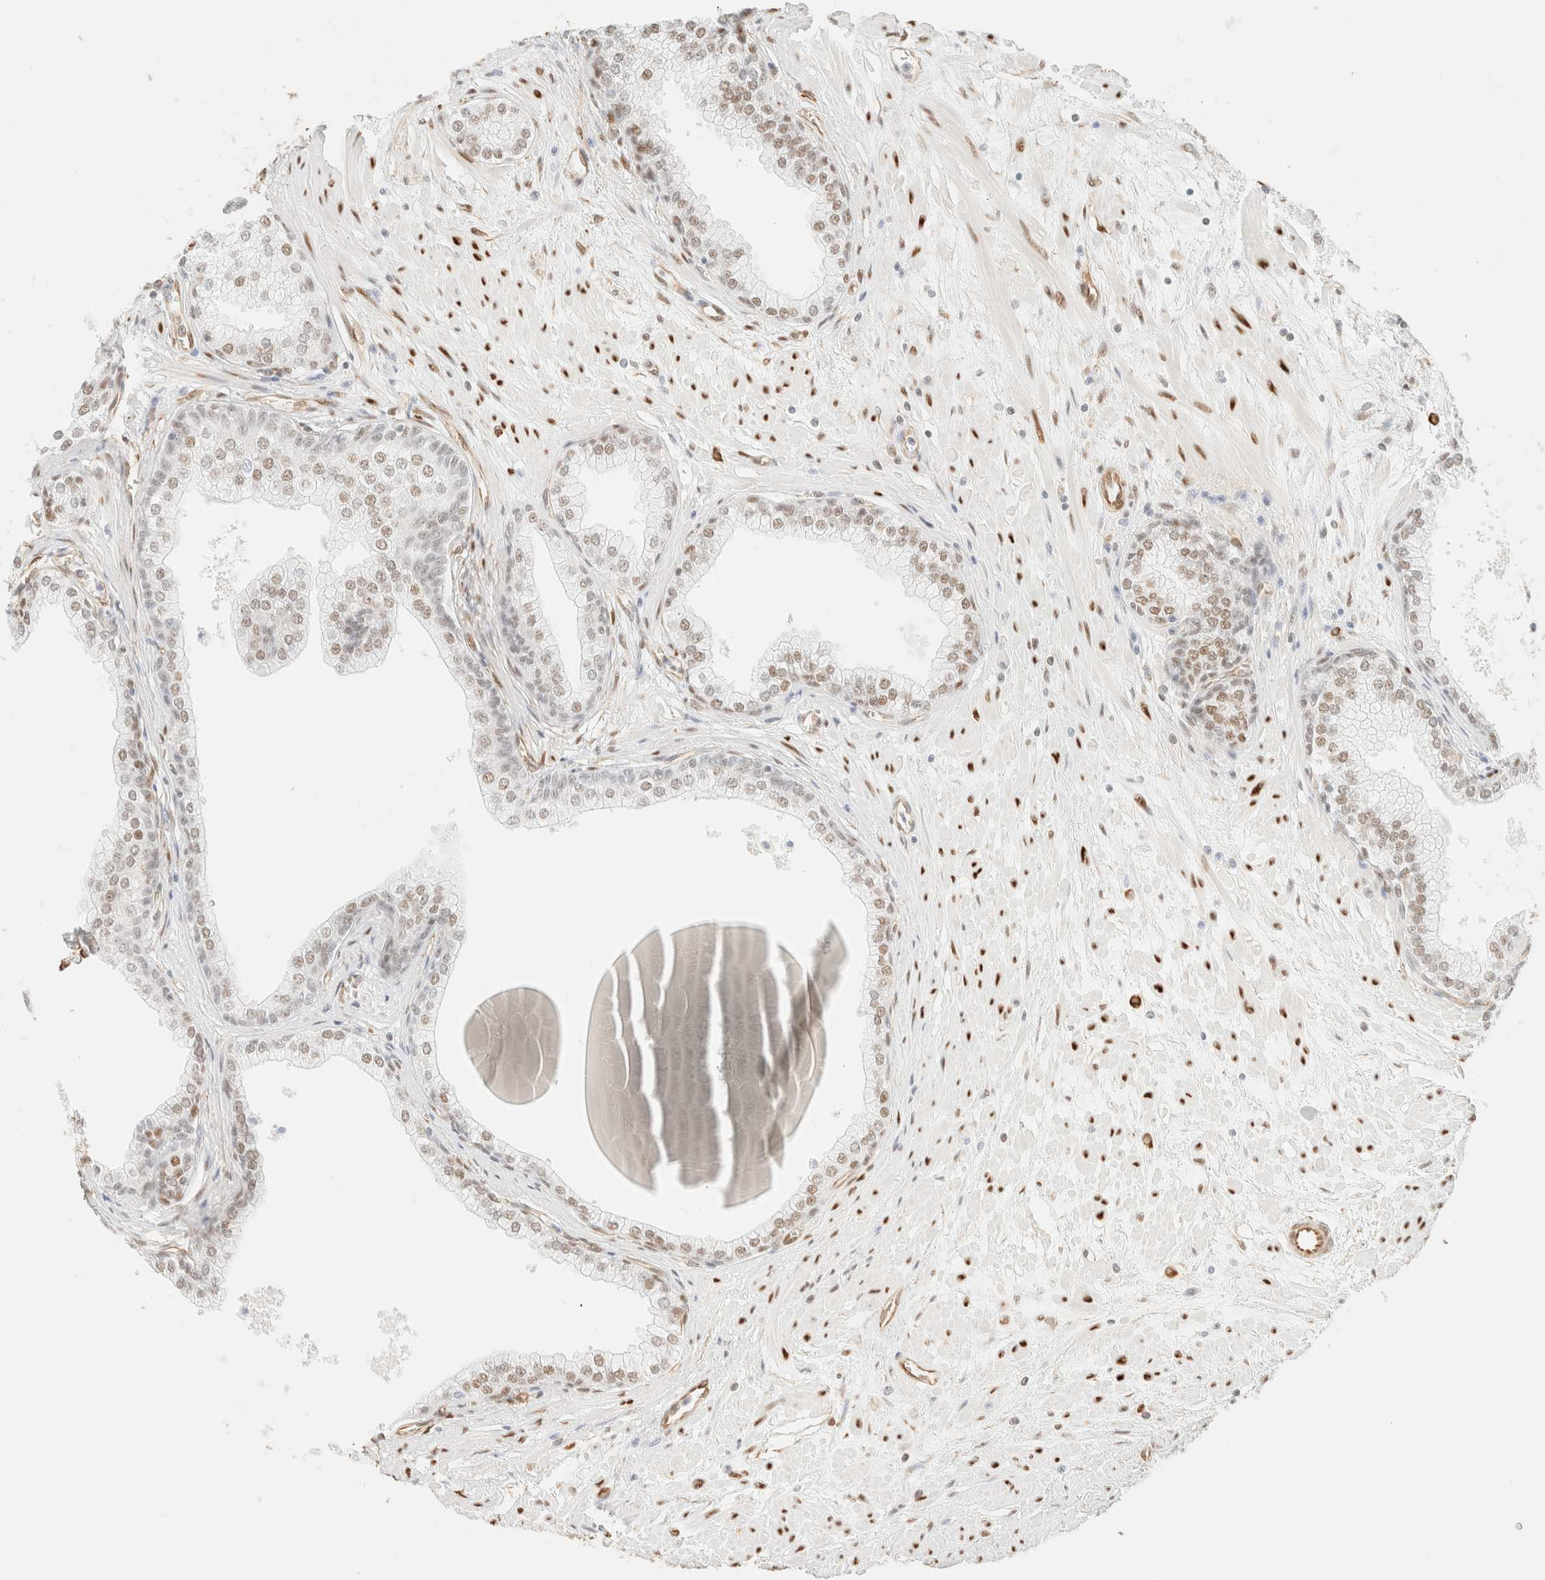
{"staining": {"intensity": "strong", "quantity": "25%-75%", "location": "nuclear"}, "tissue": "prostate", "cell_type": "Glandular cells", "image_type": "normal", "snomed": [{"axis": "morphology", "description": "Normal tissue, NOS"}, {"axis": "morphology", "description": "Urothelial carcinoma, Low grade"}, {"axis": "topography", "description": "Urinary bladder"}, {"axis": "topography", "description": "Prostate"}], "caption": "Immunohistochemical staining of unremarkable human prostate reveals high levels of strong nuclear positivity in approximately 25%-75% of glandular cells.", "gene": "ZSCAN18", "patient": {"sex": "male", "age": 60}}